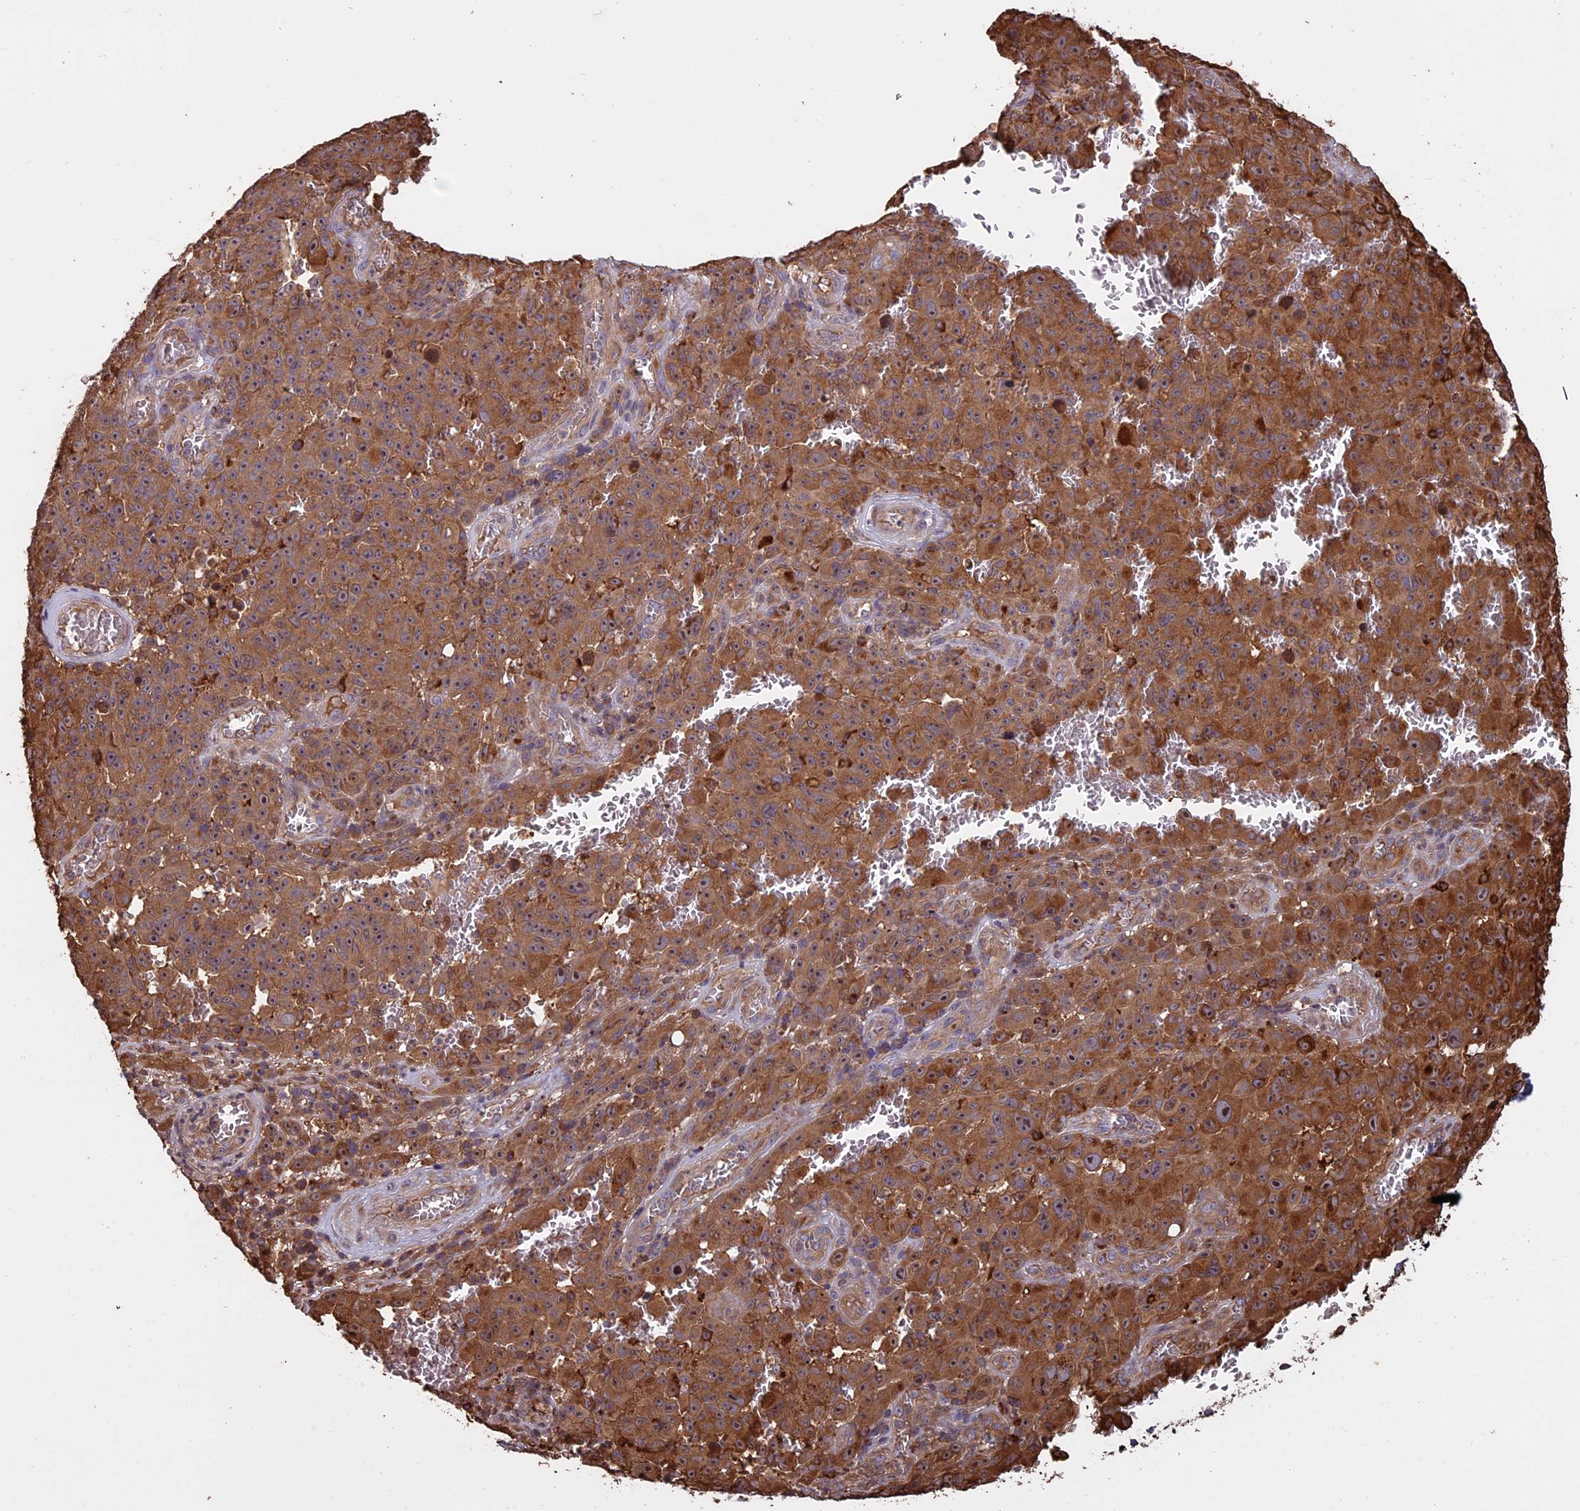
{"staining": {"intensity": "moderate", "quantity": ">75%", "location": "cytoplasmic/membranous,nuclear"}, "tissue": "melanoma", "cell_type": "Tumor cells", "image_type": "cancer", "snomed": [{"axis": "morphology", "description": "Malignant melanoma, NOS"}, {"axis": "topography", "description": "Skin"}], "caption": "Immunohistochemical staining of human malignant melanoma shows moderate cytoplasmic/membranous and nuclear protein expression in about >75% of tumor cells.", "gene": "VWA3A", "patient": {"sex": "female", "age": 82}}